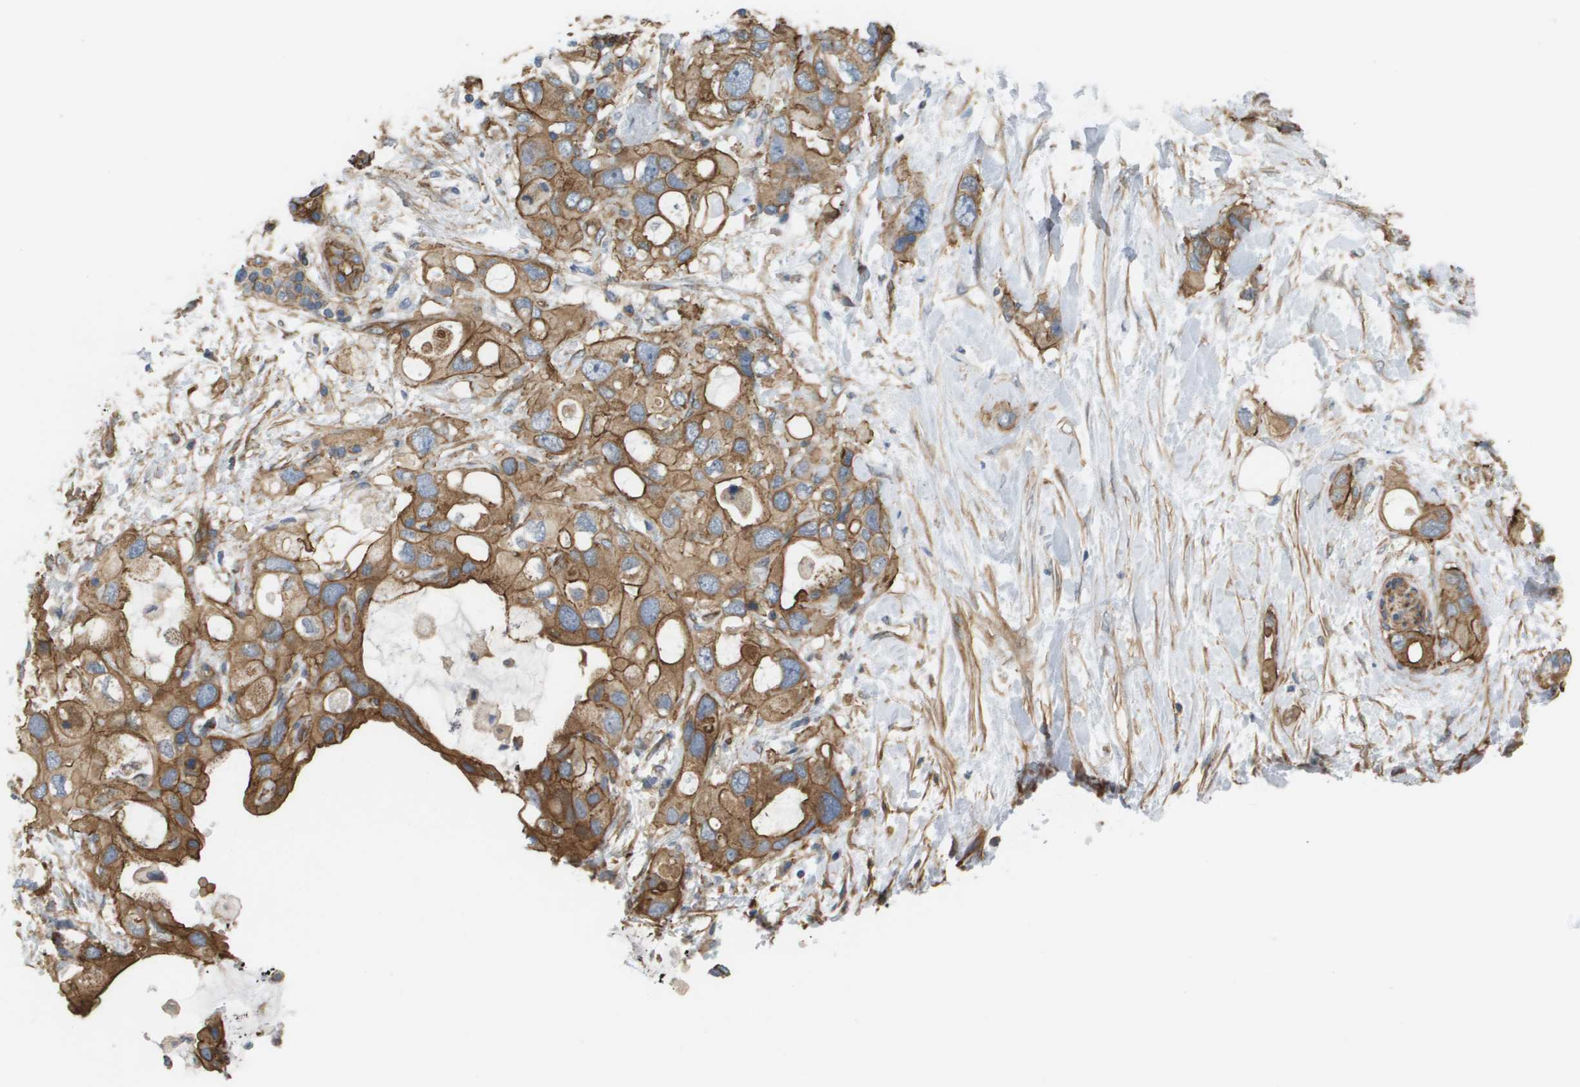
{"staining": {"intensity": "moderate", "quantity": ">75%", "location": "cytoplasmic/membranous"}, "tissue": "pancreatic cancer", "cell_type": "Tumor cells", "image_type": "cancer", "snomed": [{"axis": "morphology", "description": "Adenocarcinoma, NOS"}, {"axis": "topography", "description": "Pancreas"}], "caption": "A brown stain labels moderate cytoplasmic/membranous staining of a protein in human pancreatic cancer (adenocarcinoma) tumor cells.", "gene": "SGMS2", "patient": {"sex": "female", "age": 56}}